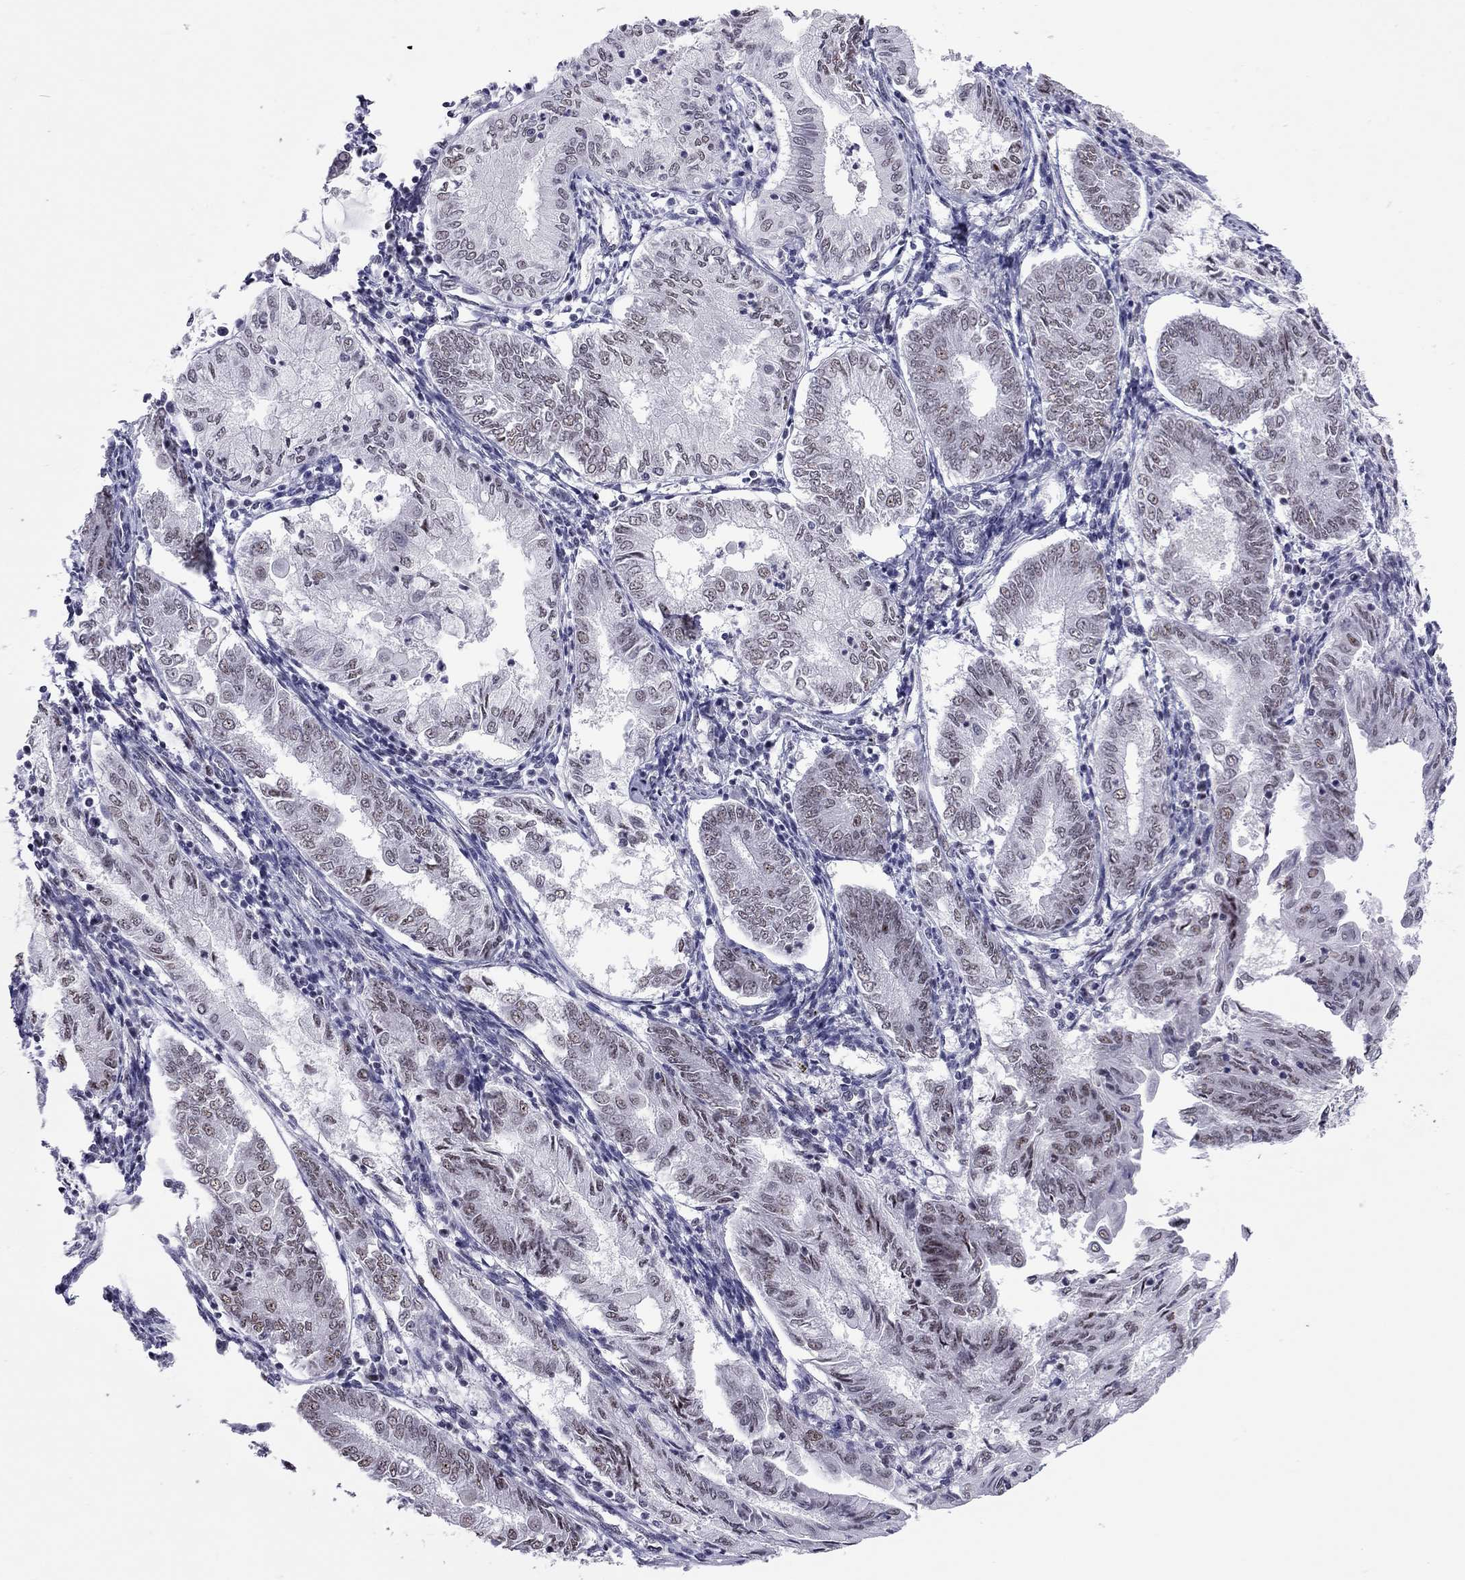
{"staining": {"intensity": "weak", "quantity": "25%-75%", "location": "nuclear"}, "tissue": "endometrial cancer", "cell_type": "Tumor cells", "image_type": "cancer", "snomed": [{"axis": "morphology", "description": "Adenocarcinoma, NOS"}, {"axis": "topography", "description": "Endometrium"}], "caption": "Immunohistochemistry micrograph of endometrial cancer stained for a protein (brown), which reveals low levels of weak nuclear positivity in about 25%-75% of tumor cells.", "gene": "PPP1R3A", "patient": {"sex": "female", "age": 68}}